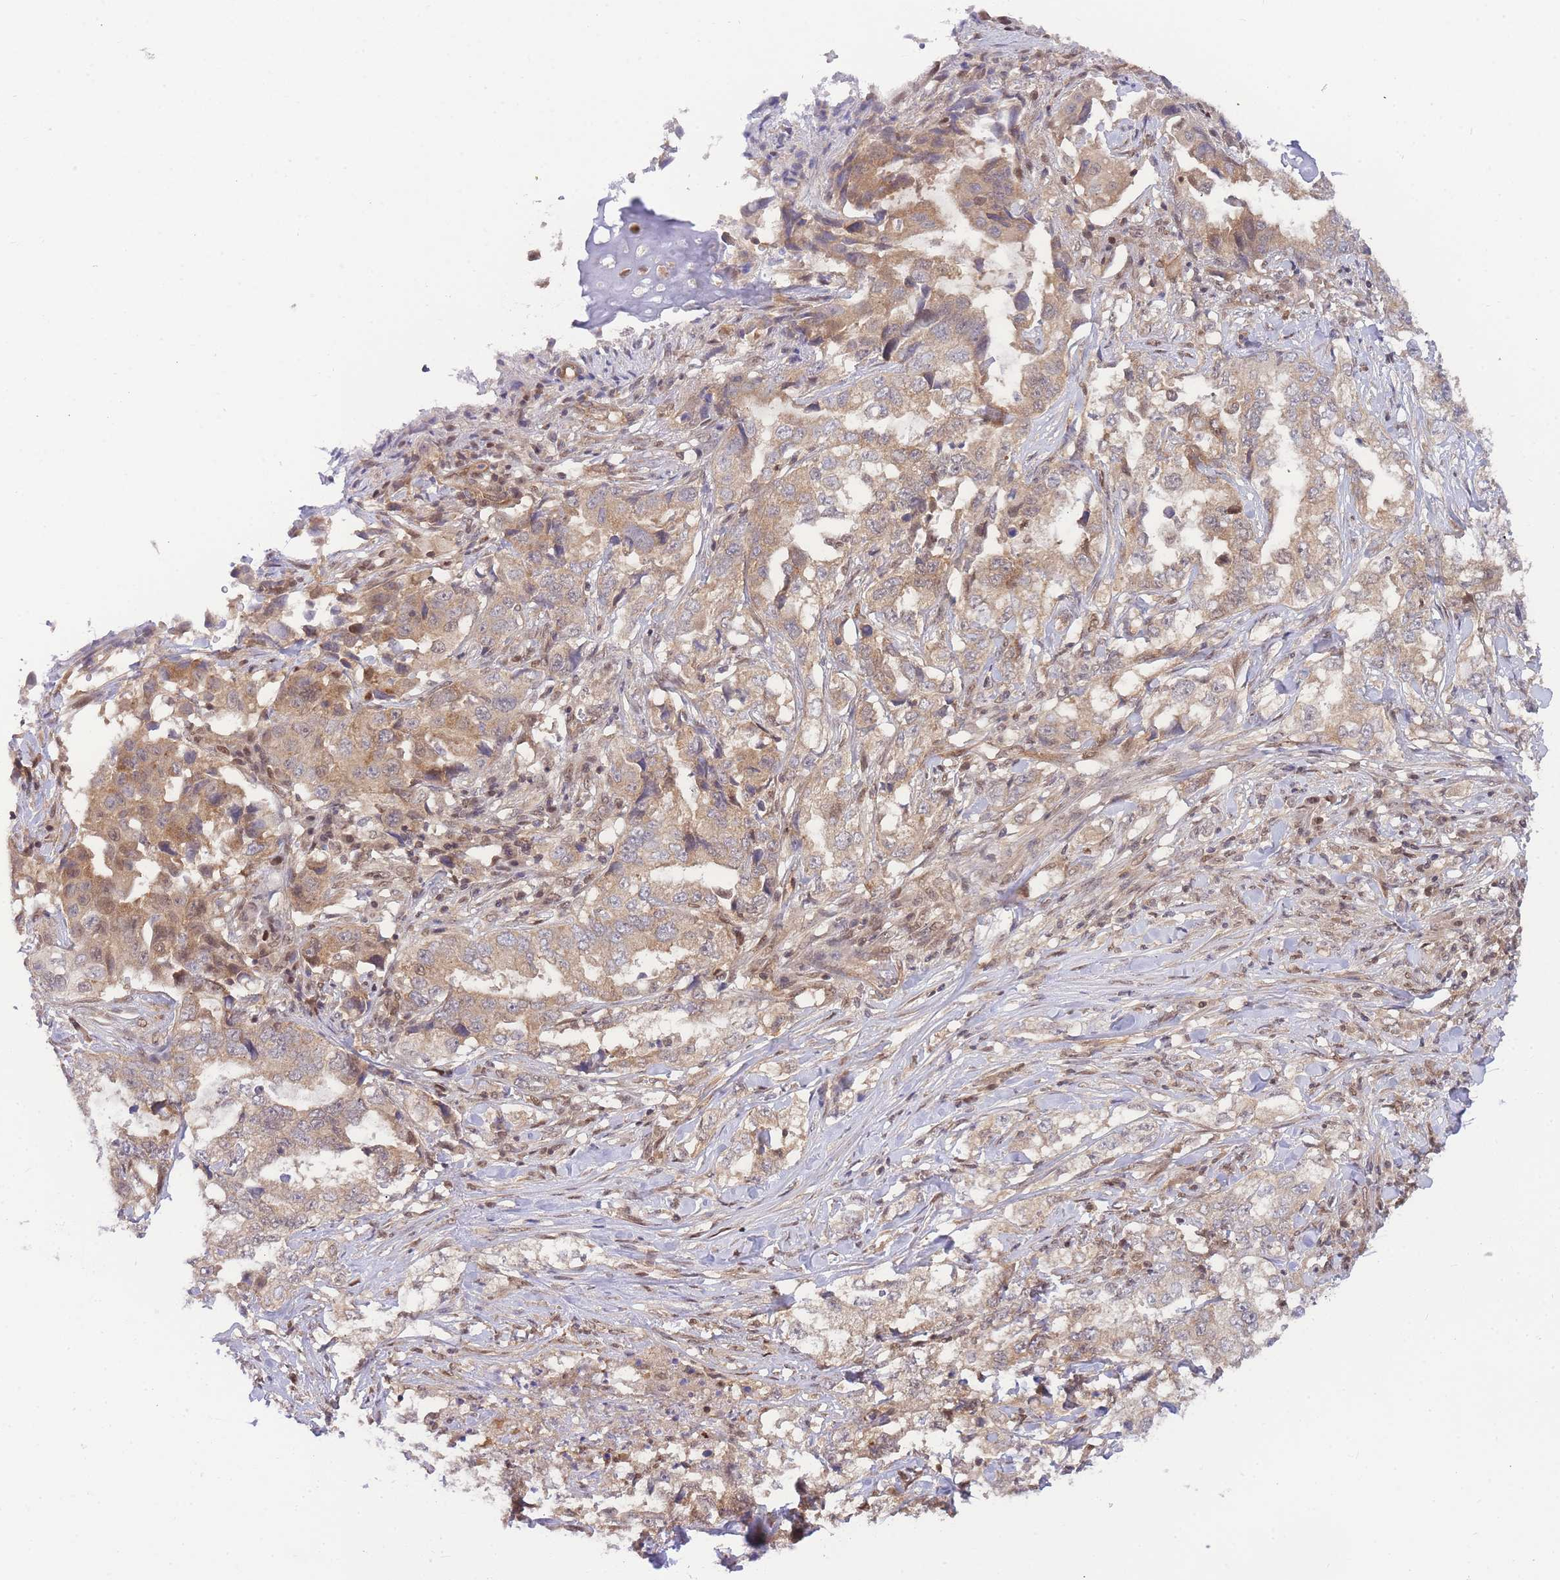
{"staining": {"intensity": "moderate", "quantity": "25%-75%", "location": "cytoplasmic/membranous,nuclear"}, "tissue": "lung cancer", "cell_type": "Tumor cells", "image_type": "cancer", "snomed": [{"axis": "morphology", "description": "Adenocarcinoma, NOS"}, {"axis": "topography", "description": "Lung"}], "caption": "A photomicrograph of human lung adenocarcinoma stained for a protein demonstrates moderate cytoplasmic/membranous and nuclear brown staining in tumor cells.", "gene": "KIAA1191", "patient": {"sex": "female", "age": 51}}